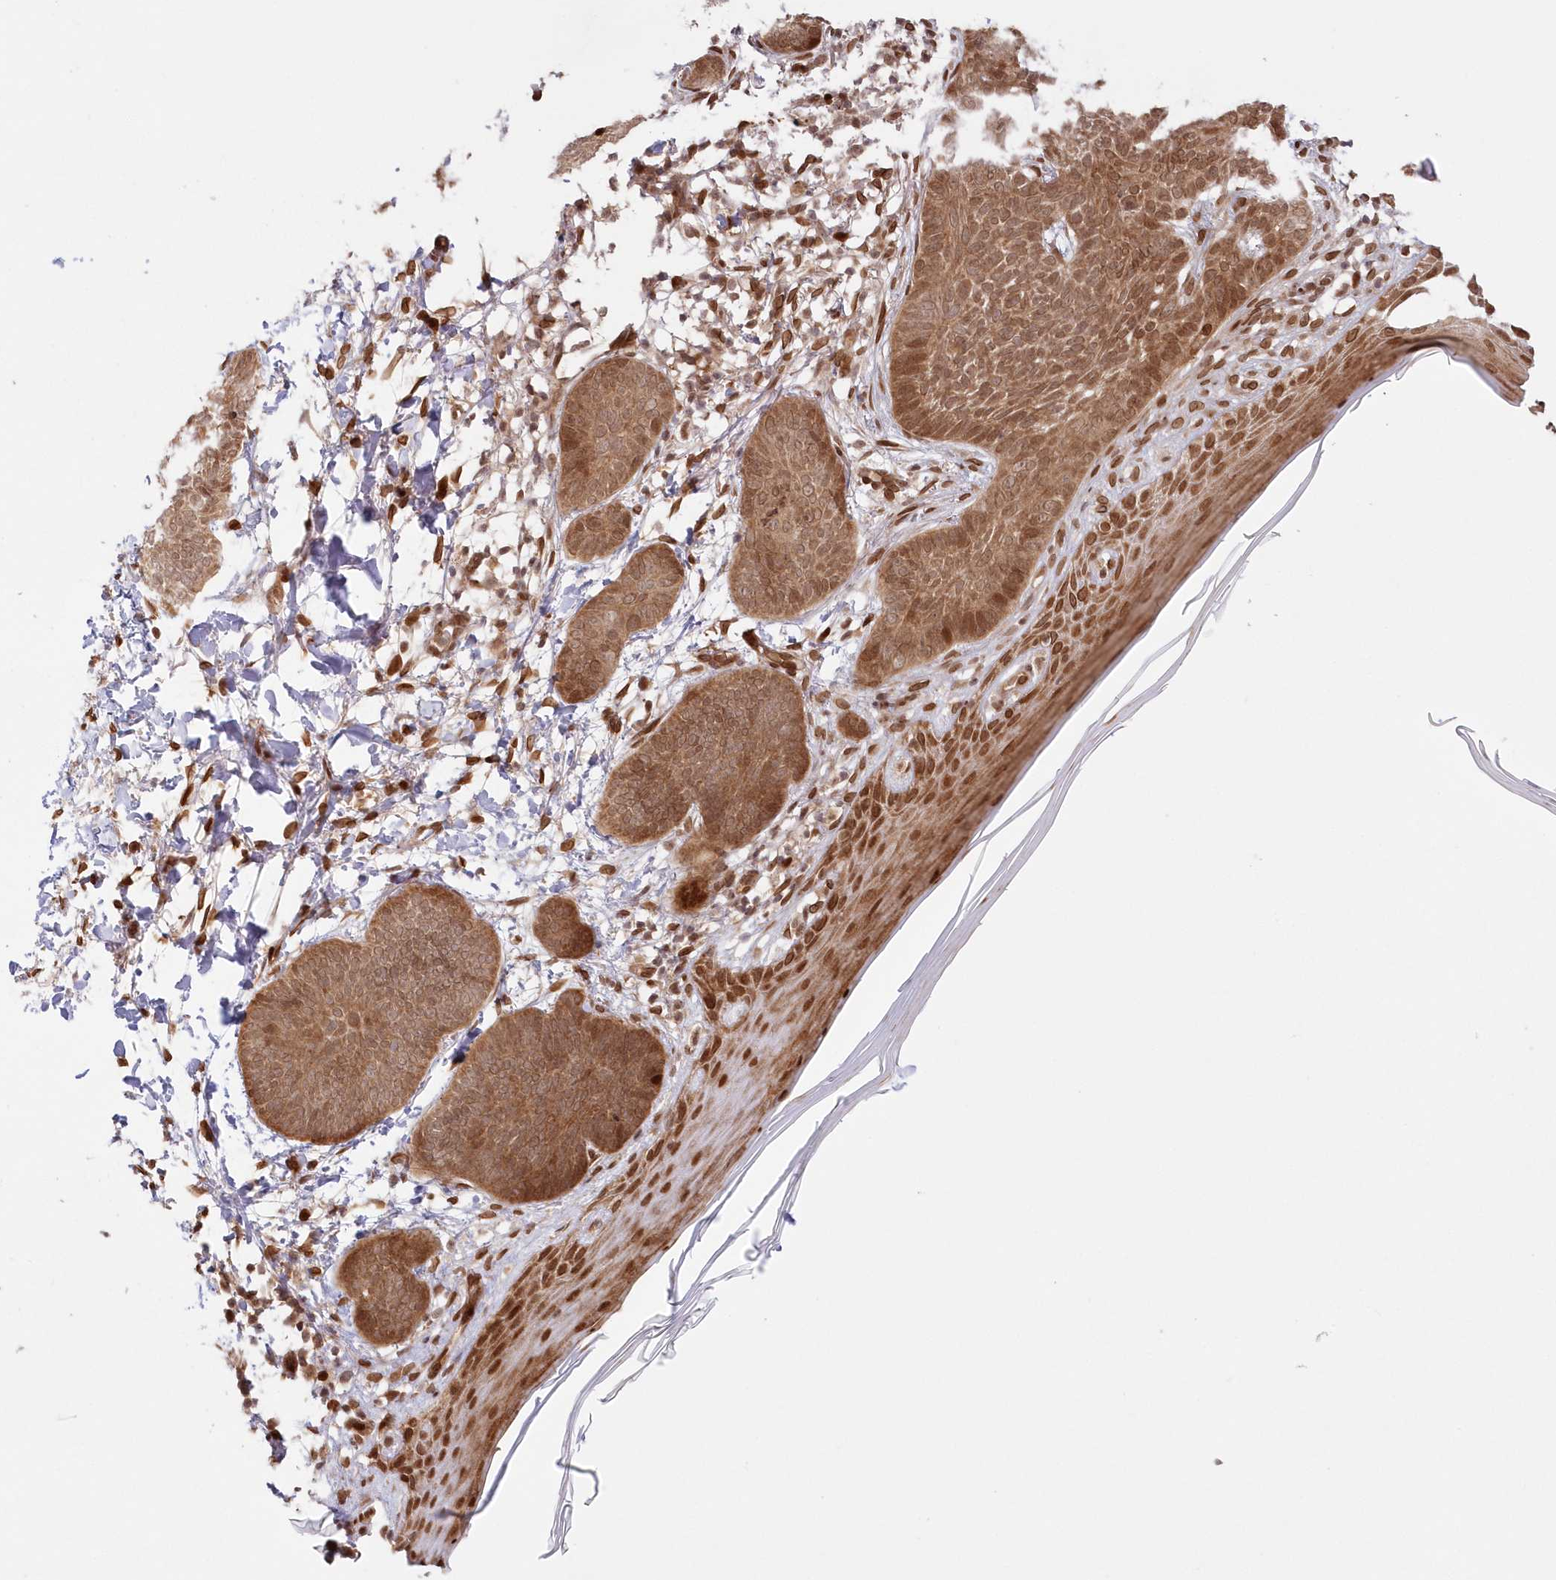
{"staining": {"intensity": "moderate", "quantity": ">75%", "location": "cytoplasmic/membranous,nuclear"}, "tissue": "skin cancer", "cell_type": "Tumor cells", "image_type": "cancer", "snomed": [{"axis": "morphology", "description": "Normal tissue, NOS"}, {"axis": "morphology", "description": "Basal cell carcinoma"}, {"axis": "topography", "description": "Skin"}], "caption": "DAB (3,3'-diaminobenzidine) immunohistochemical staining of human basal cell carcinoma (skin) displays moderate cytoplasmic/membranous and nuclear protein positivity in approximately >75% of tumor cells.", "gene": "TOGARAM2", "patient": {"sex": "male", "age": 50}}